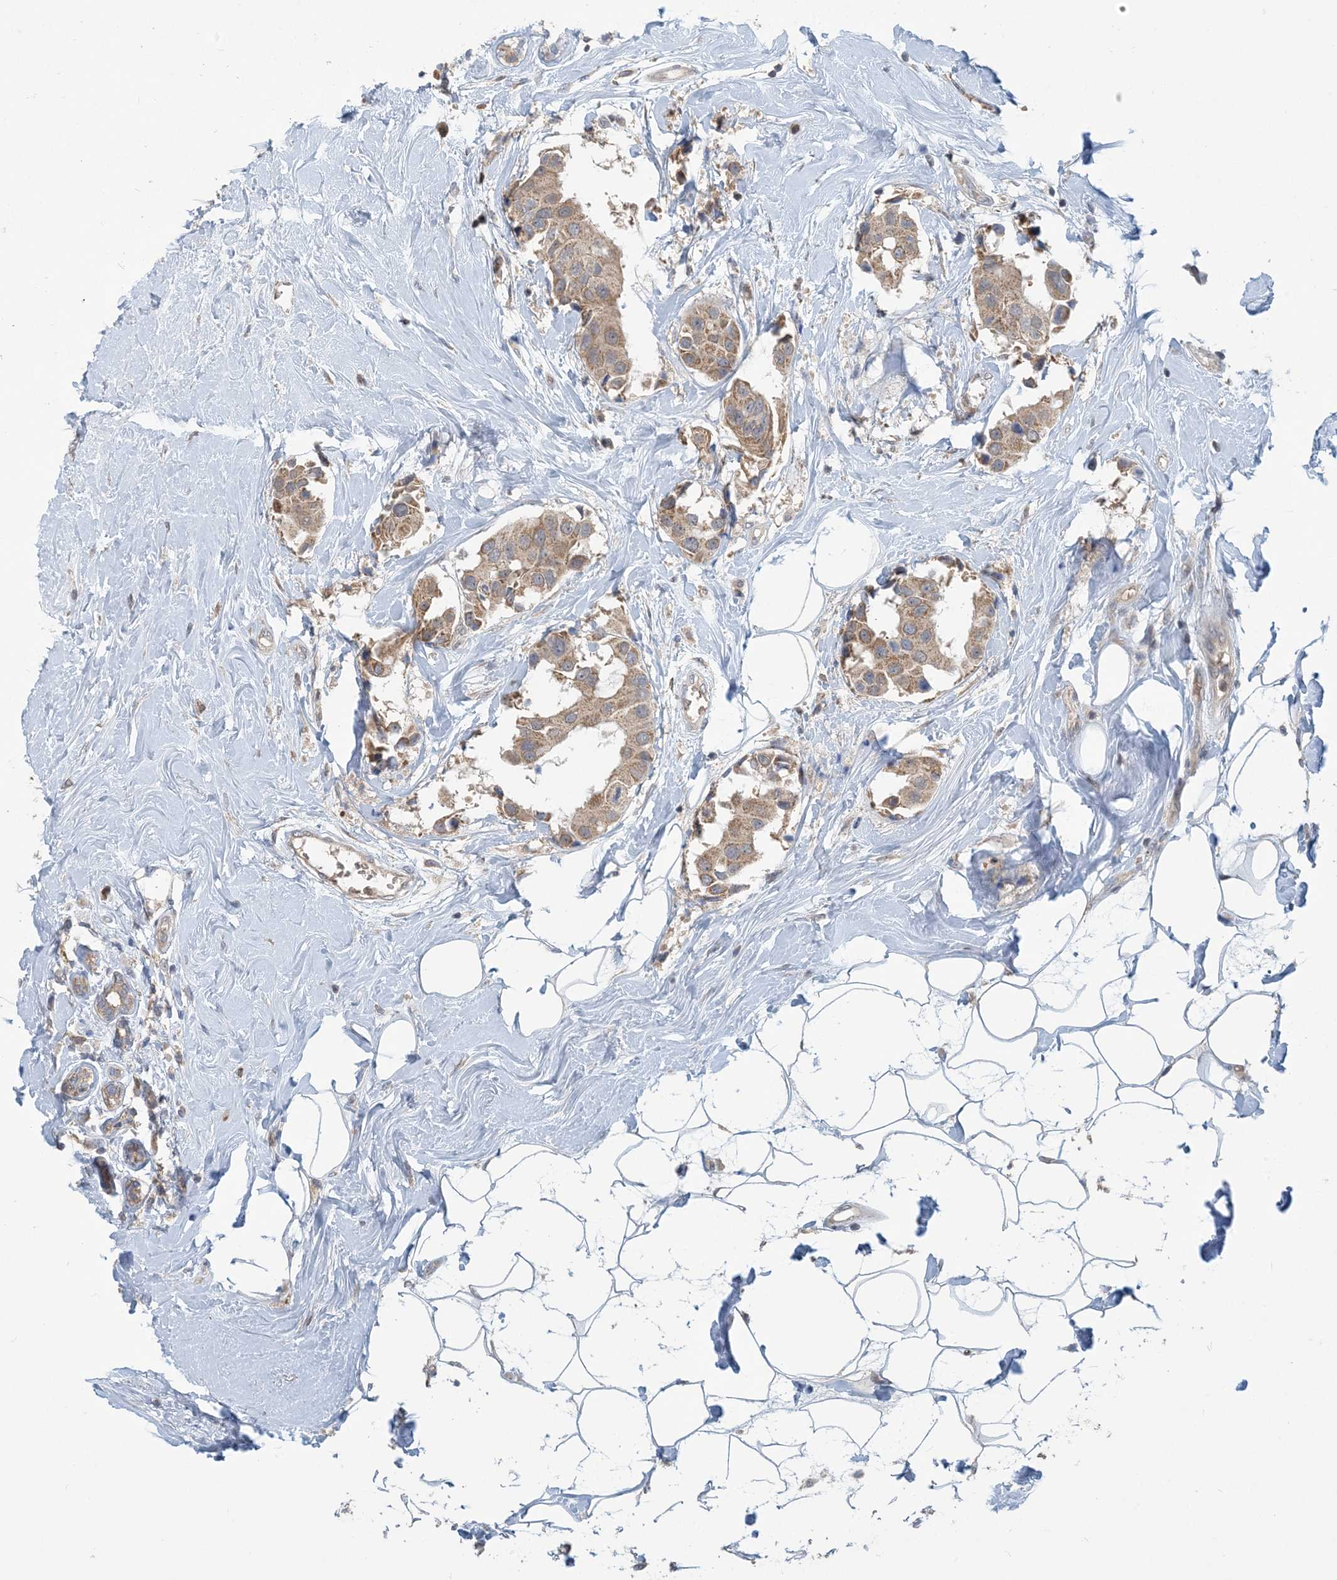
{"staining": {"intensity": "moderate", "quantity": ">75%", "location": "cytoplasmic/membranous"}, "tissue": "breast cancer", "cell_type": "Tumor cells", "image_type": "cancer", "snomed": [{"axis": "morphology", "description": "Normal tissue, NOS"}, {"axis": "morphology", "description": "Duct carcinoma"}, {"axis": "topography", "description": "Breast"}], "caption": "Moderate cytoplasmic/membranous positivity for a protein is seen in approximately >75% of tumor cells of breast intraductal carcinoma using immunohistochemistry (IHC).", "gene": "PUSL1", "patient": {"sex": "female", "age": 39}}